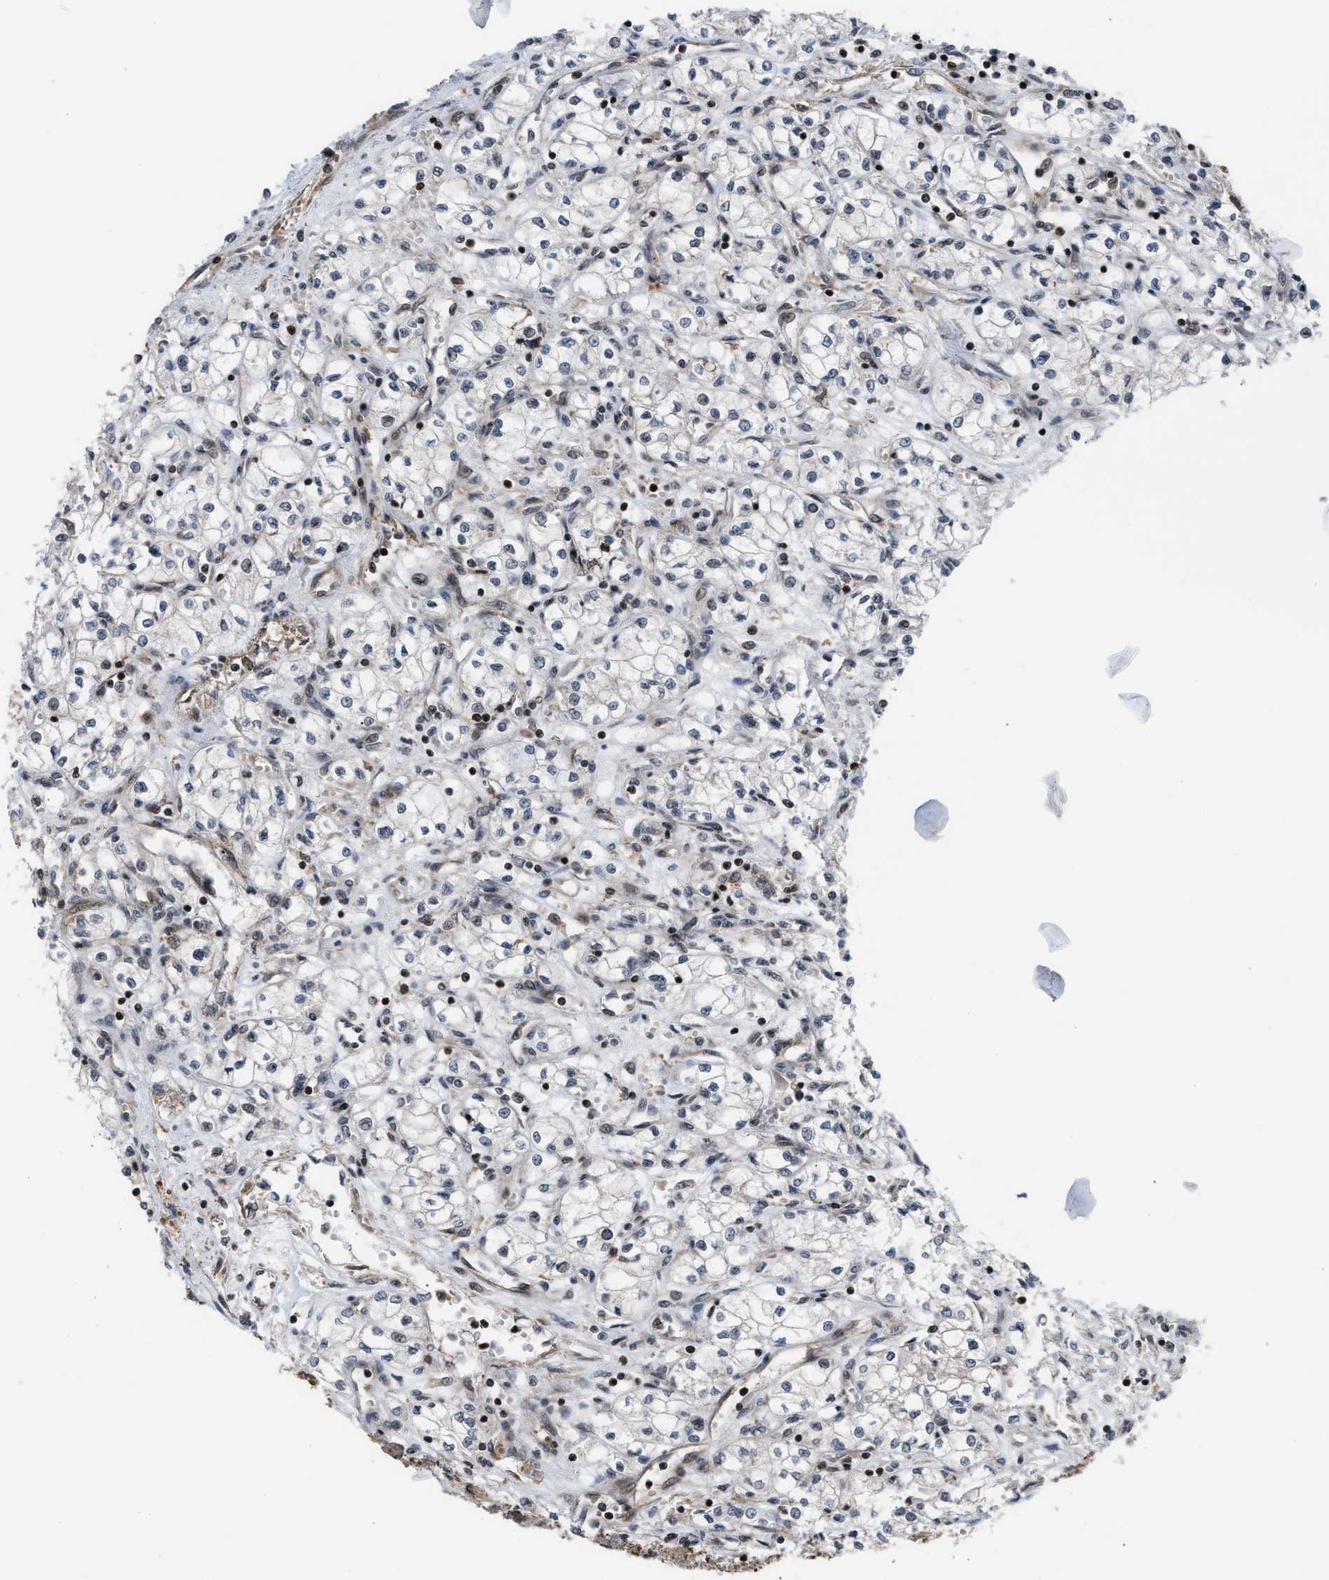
{"staining": {"intensity": "negative", "quantity": "none", "location": "none"}, "tissue": "renal cancer", "cell_type": "Tumor cells", "image_type": "cancer", "snomed": [{"axis": "morphology", "description": "Normal tissue, NOS"}, {"axis": "morphology", "description": "Adenocarcinoma, NOS"}, {"axis": "topography", "description": "Kidney"}], "caption": "Immunohistochemistry image of neoplastic tissue: human renal cancer (adenocarcinoma) stained with DAB (3,3'-diaminobenzidine) shows no significant protein staining in tumor cells.", "gene": "STAU2", "patient": {"sex": "male", "age": 59}}